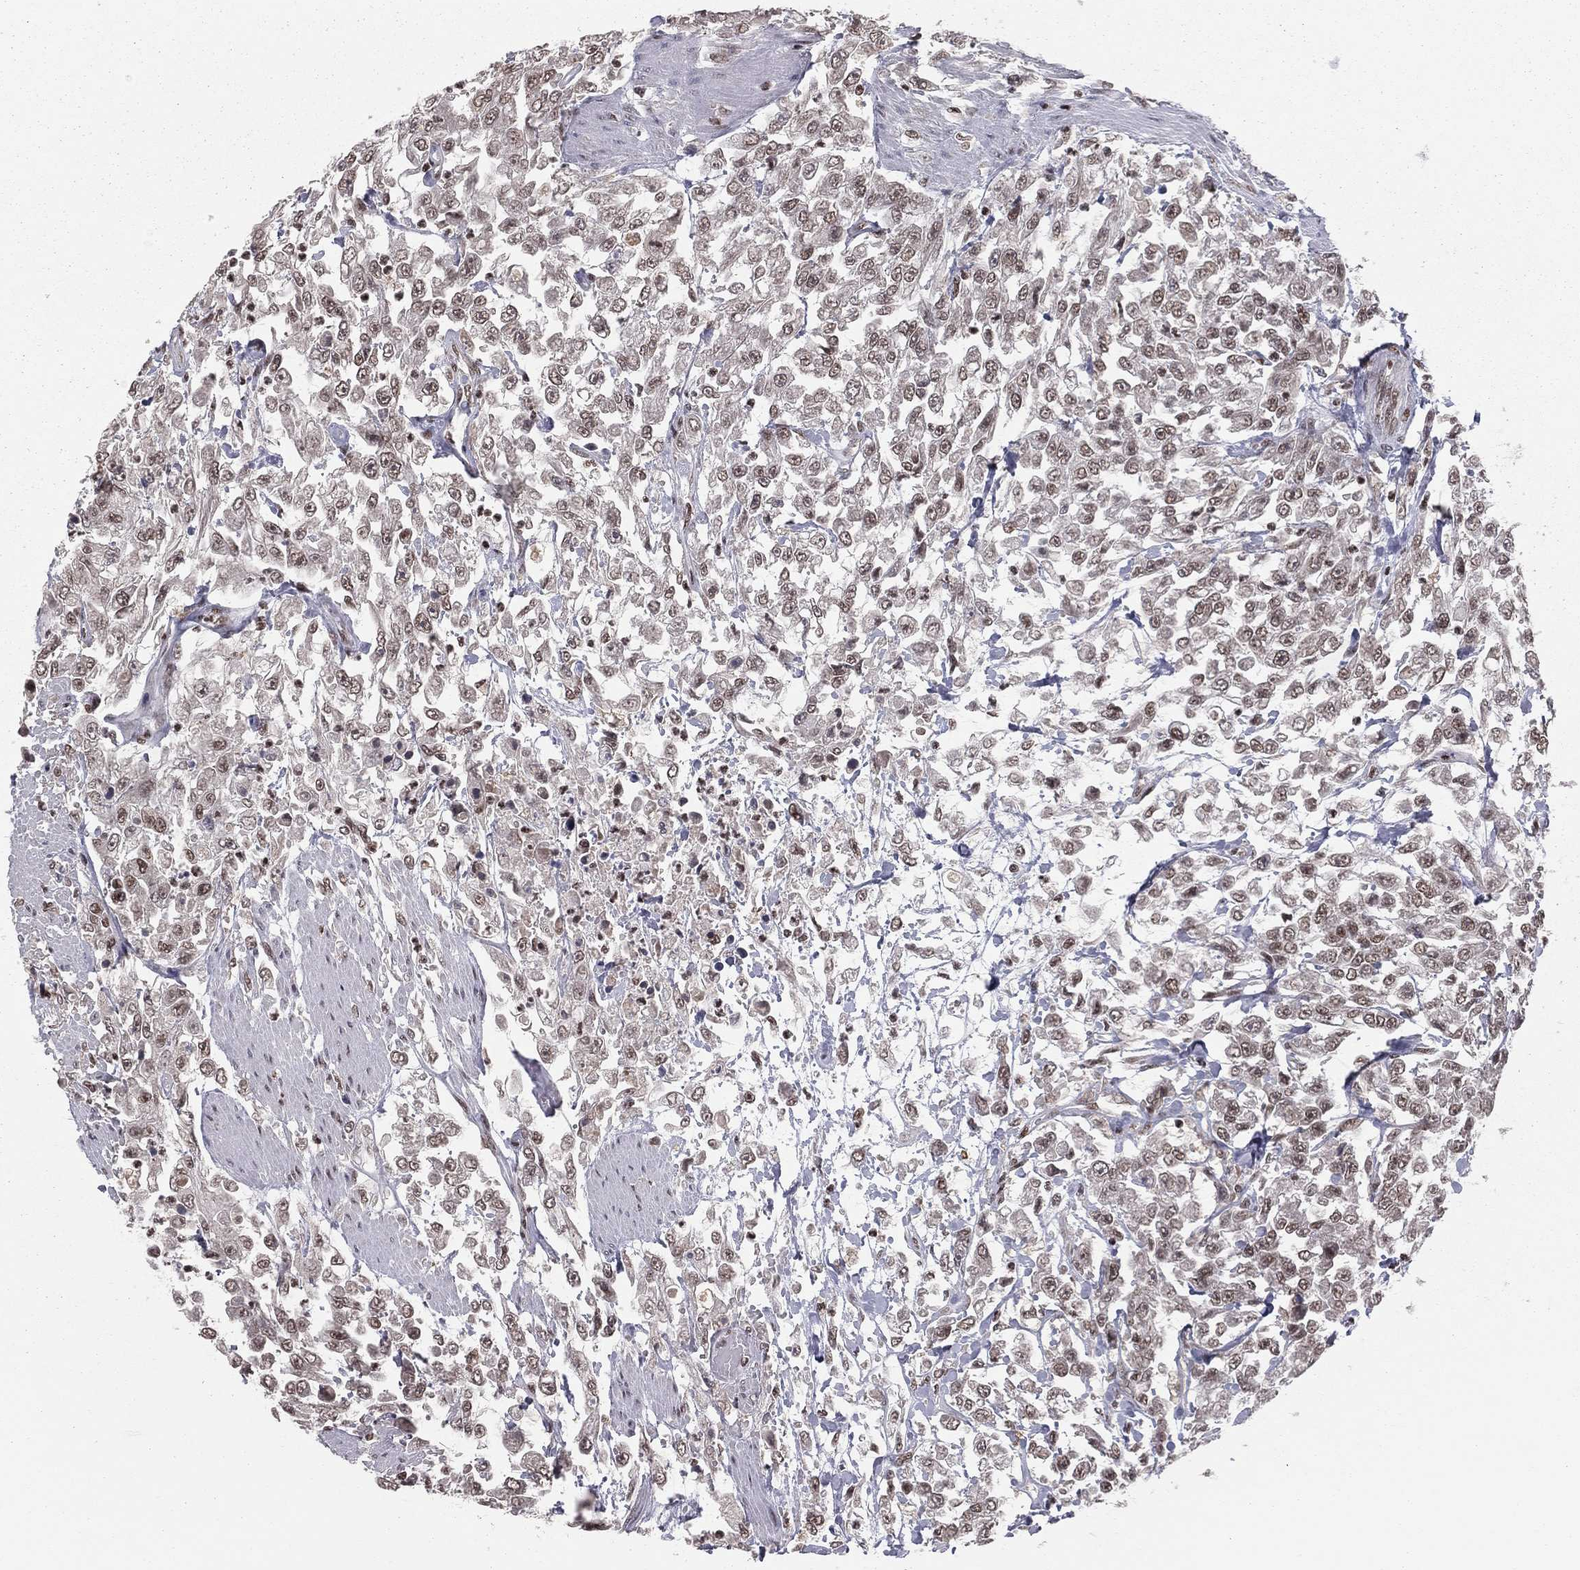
{"staining": {"intensity": "weak", "quantity": "<25%", "location": "nuclear"}, "tissue": "urothelial cancer", "cell_type": "Tumor cells", "image_type": "cancer", "snomed": [{"axis": "morphology", "description": "Urothelial carcinoma, High grade"}, {"axis": "topography", "description": "Urinary bladder"}], "caption": "Tumor cells show no significant protein expression in urothelial carcinoma (high-grade).", "gene": "NFYB", "patient": {"sex": "male", "age": 46}}